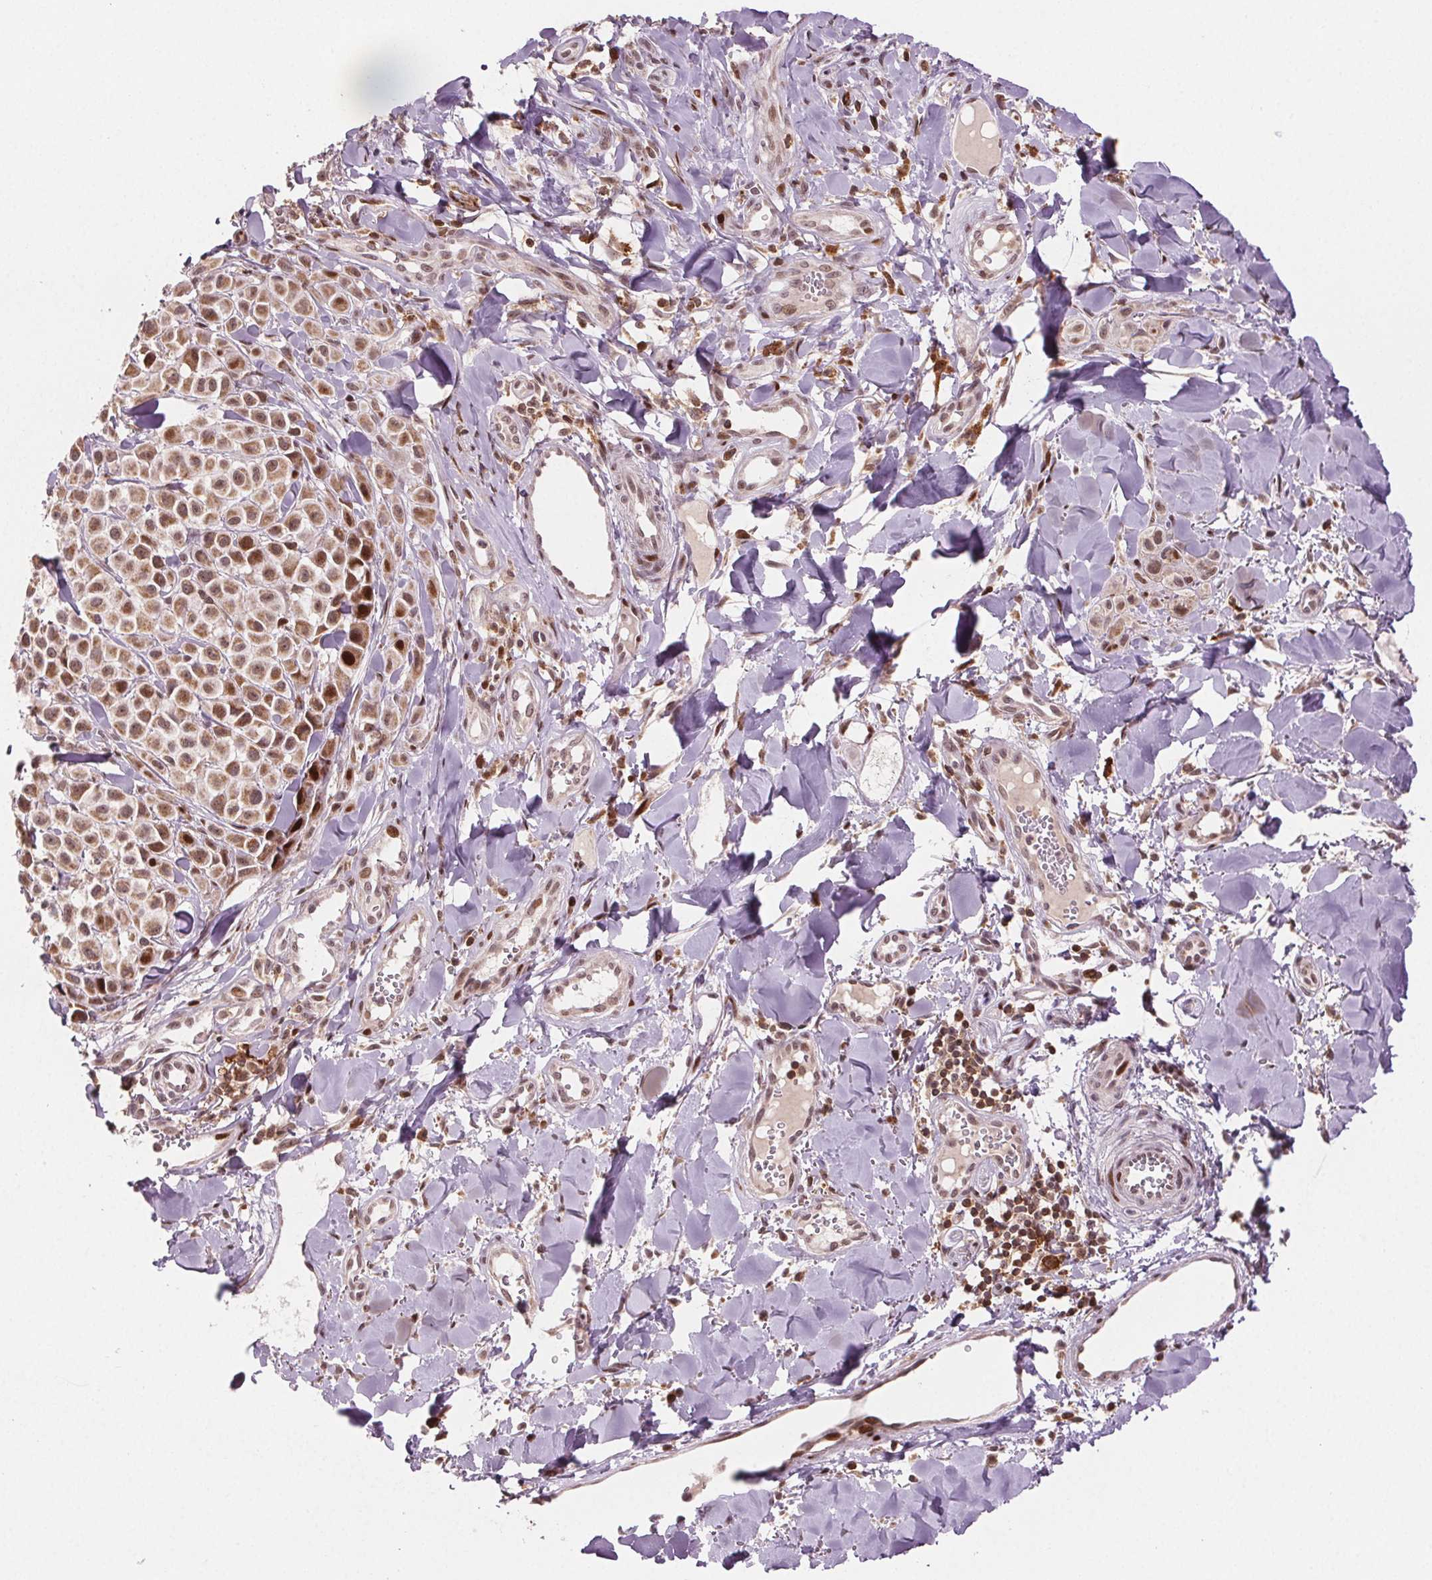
{"staining": {"intensity": "moderate", "quantity": "25%-75%", "location": "nuclear"}, "tissue": "melanoma", "cell_type": "Tumor cells", "image_type": "cancer", "snomed": [{"axis": "morphology", "description": "Malignant melanoma, NOS"}, {"axis": "topography", "description": "Skin"}], "caption": "IHC of malignant melanoma demonstrates medium levels of moderate nuclear positivity in approximately 25%-75% of tumor cells.", "gene": "SNRNP35", "patient": {"sex": "male", "age": 77}}